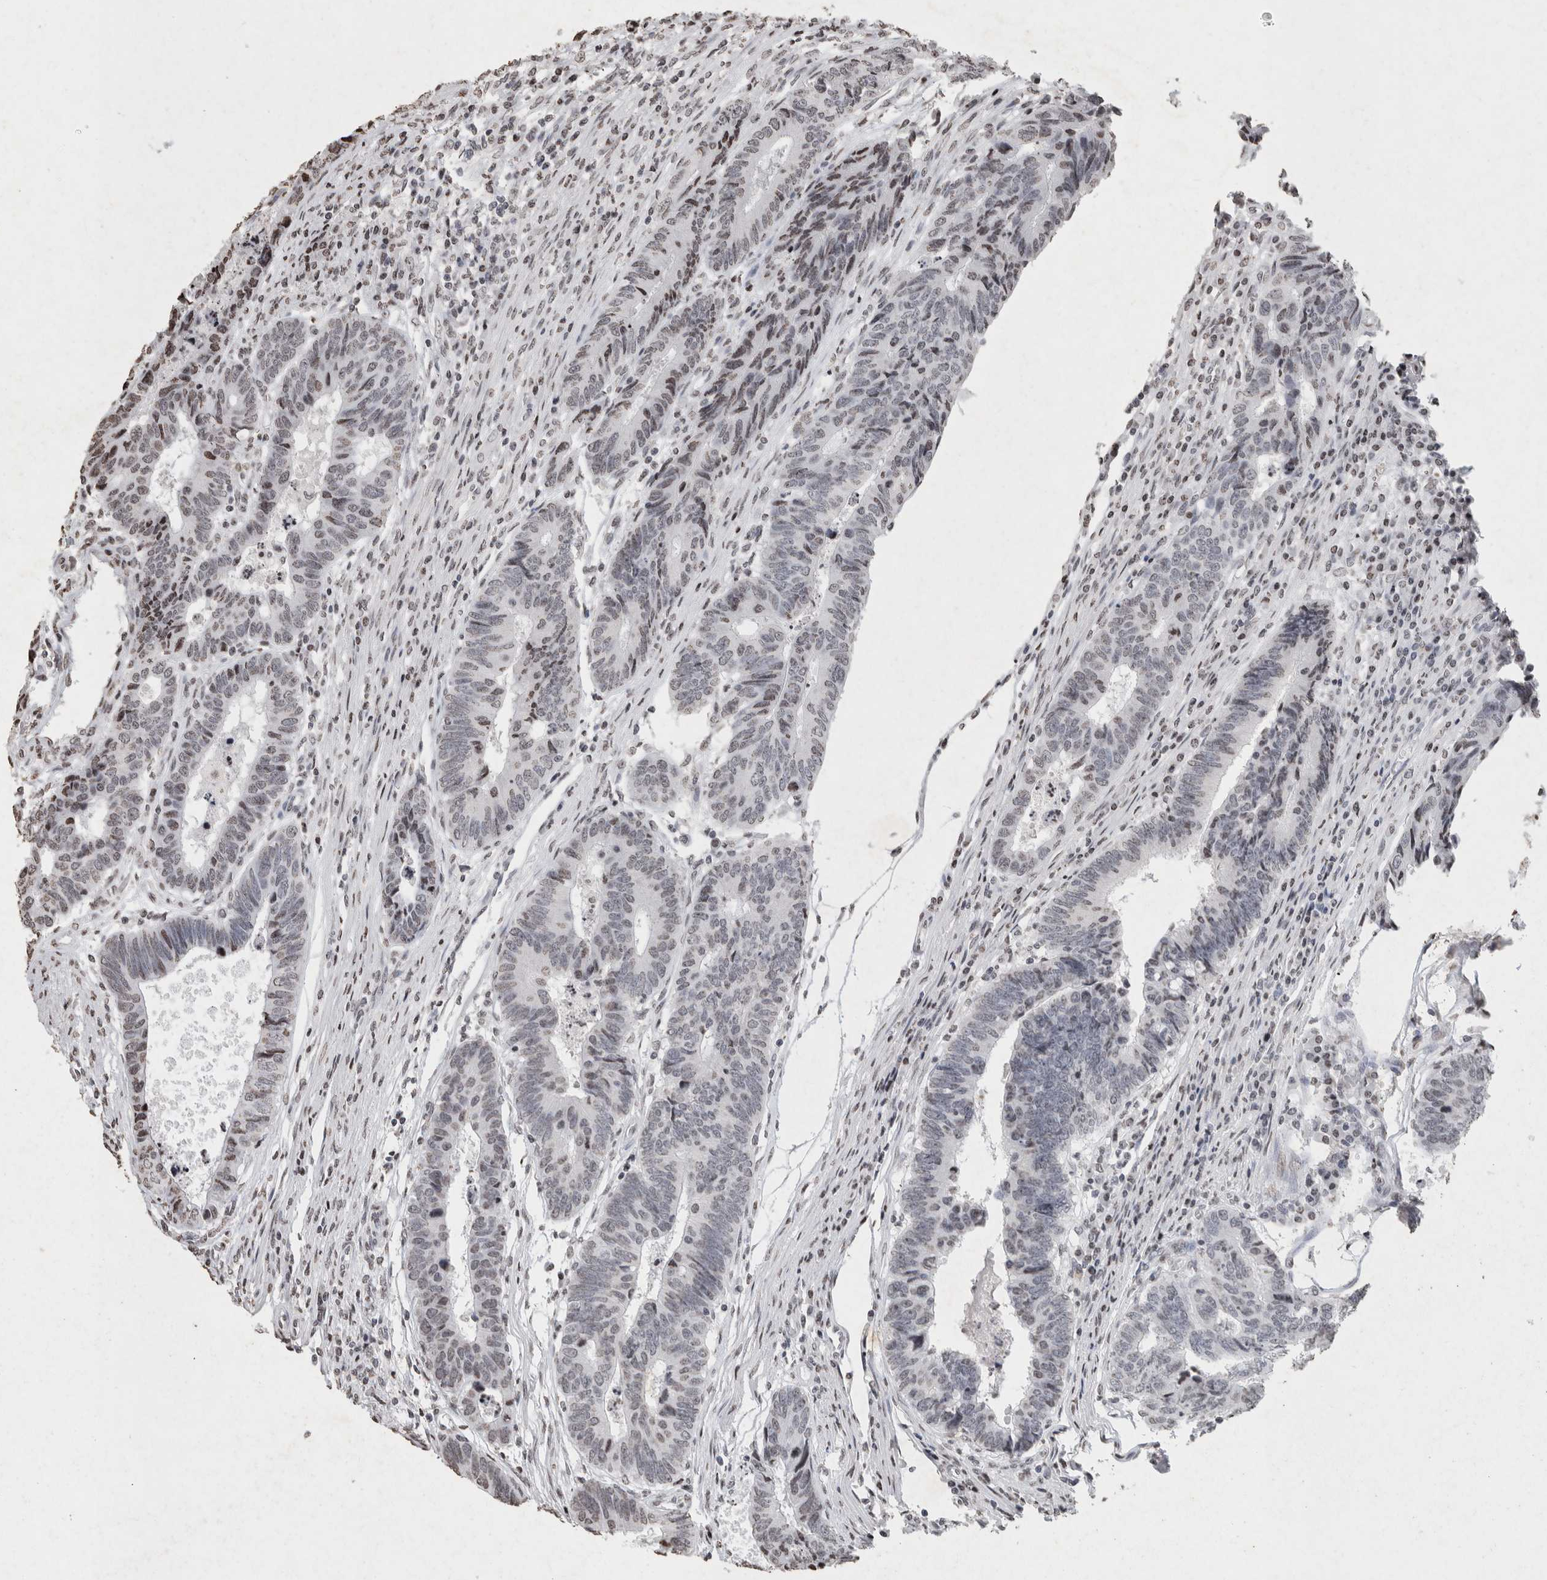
{"staining": {"intensity": "weak", "quantity": "<25%", "location": "nuclear"}, "tissue": "colorectal cancer", "cell_type": "Tumor cells", "image_type": "cancer", "snomed": [{"axis": "morphology", "description": "Adenocarcinoma, NOS"}, {"axis": "topography", "description": "Rectum"}], "caption": "There is no significant positivity in tumor cells of colorectal cancer (adenocarcinoma).", "gene": "CNTN1", "patient": {"sex": "male", "age": 84}}